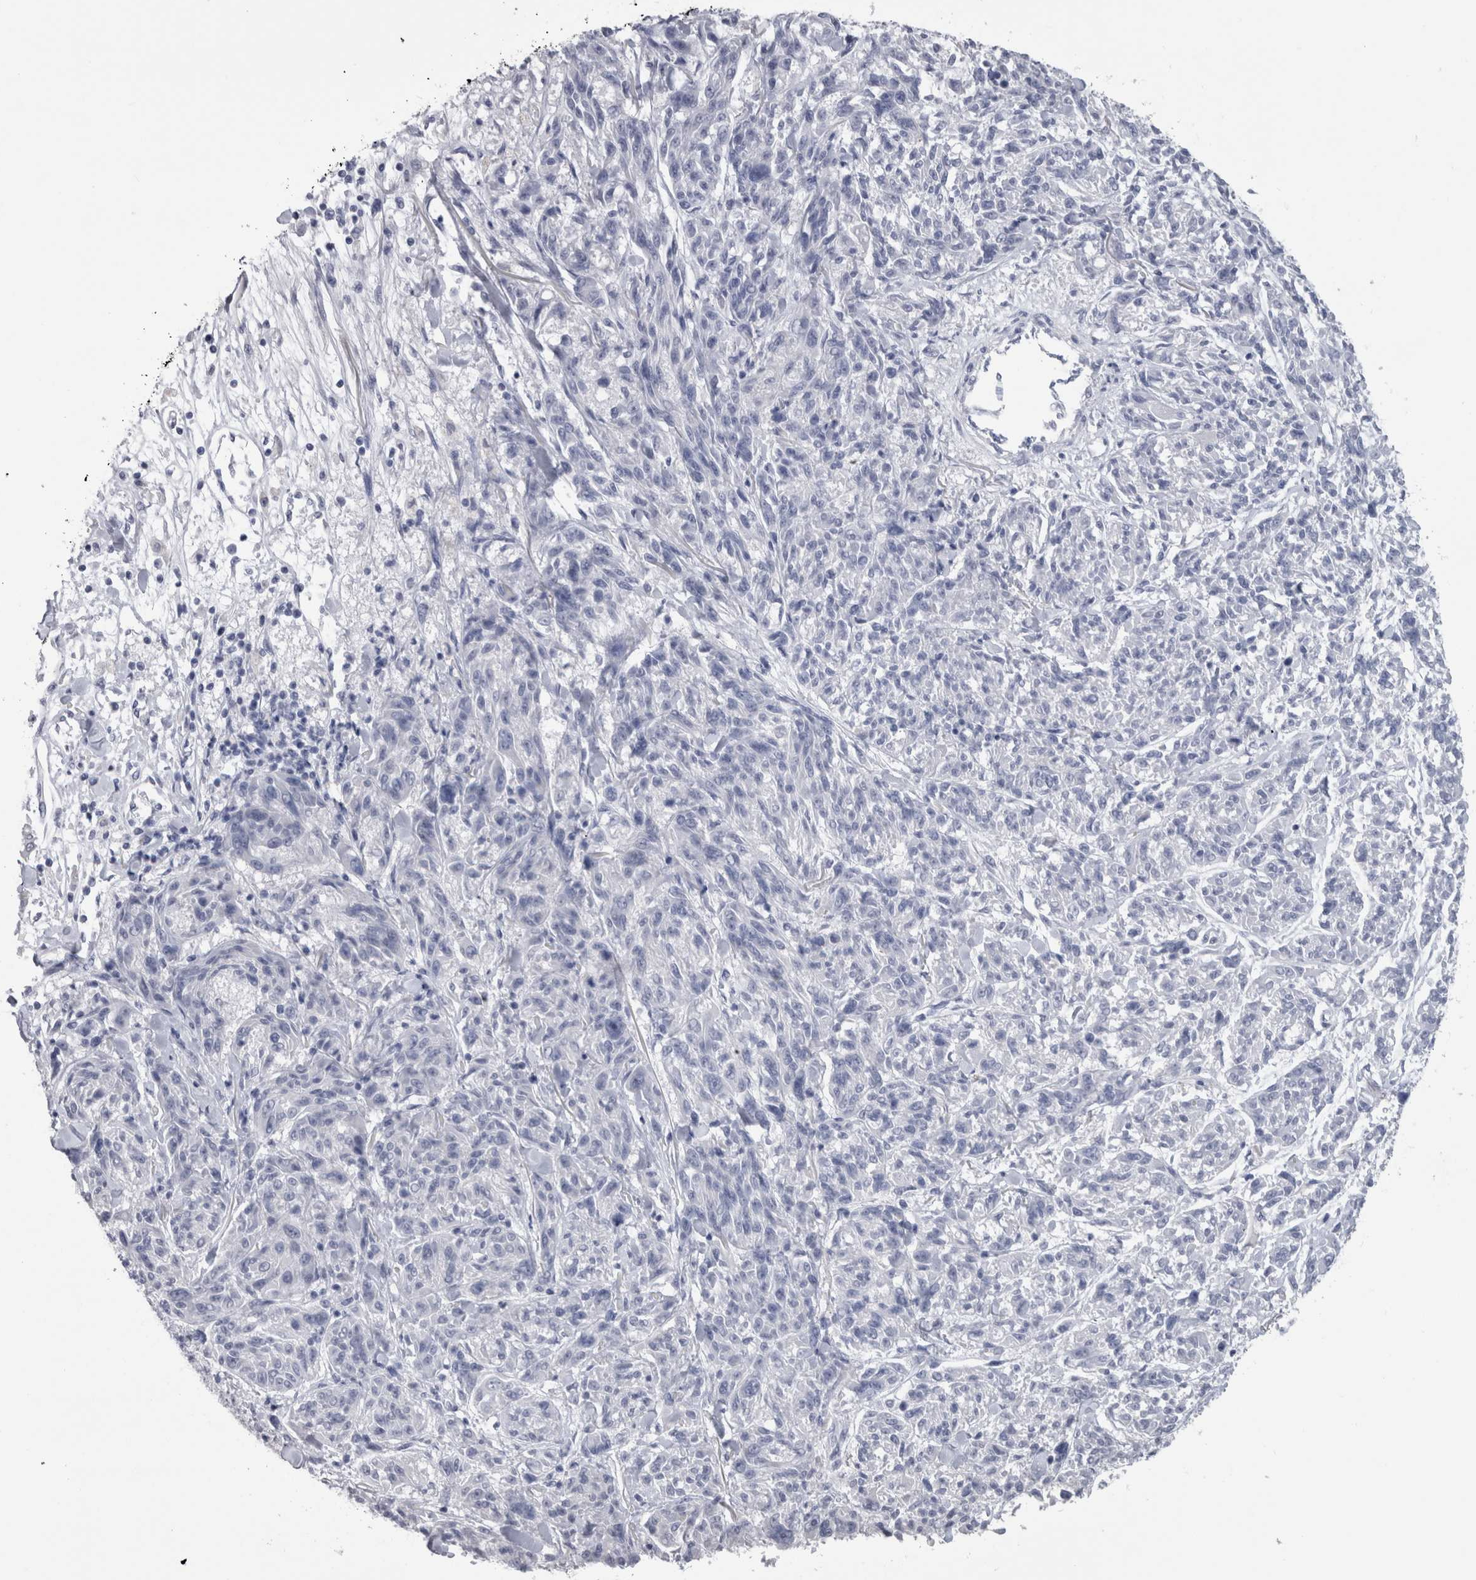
{"staining": {"intensity": "negative", "quantity": "none", "location": "none"}, "tissue": "melanoma", "cell_type": "Tumor cells", "image_type": "cancer", "snomed": [{"axis": "morphology", "description": "Malignant melanoma, NOS"}, {"axis": "topography", "description": "Skin"}], "caption": "A high-resolution image shows immunohistochemistry (IHC) staining of melanoma, which displays no significant expression in tumor cells.", "gene": "PTH", "patient": {"sex": "male", "age": 53}}